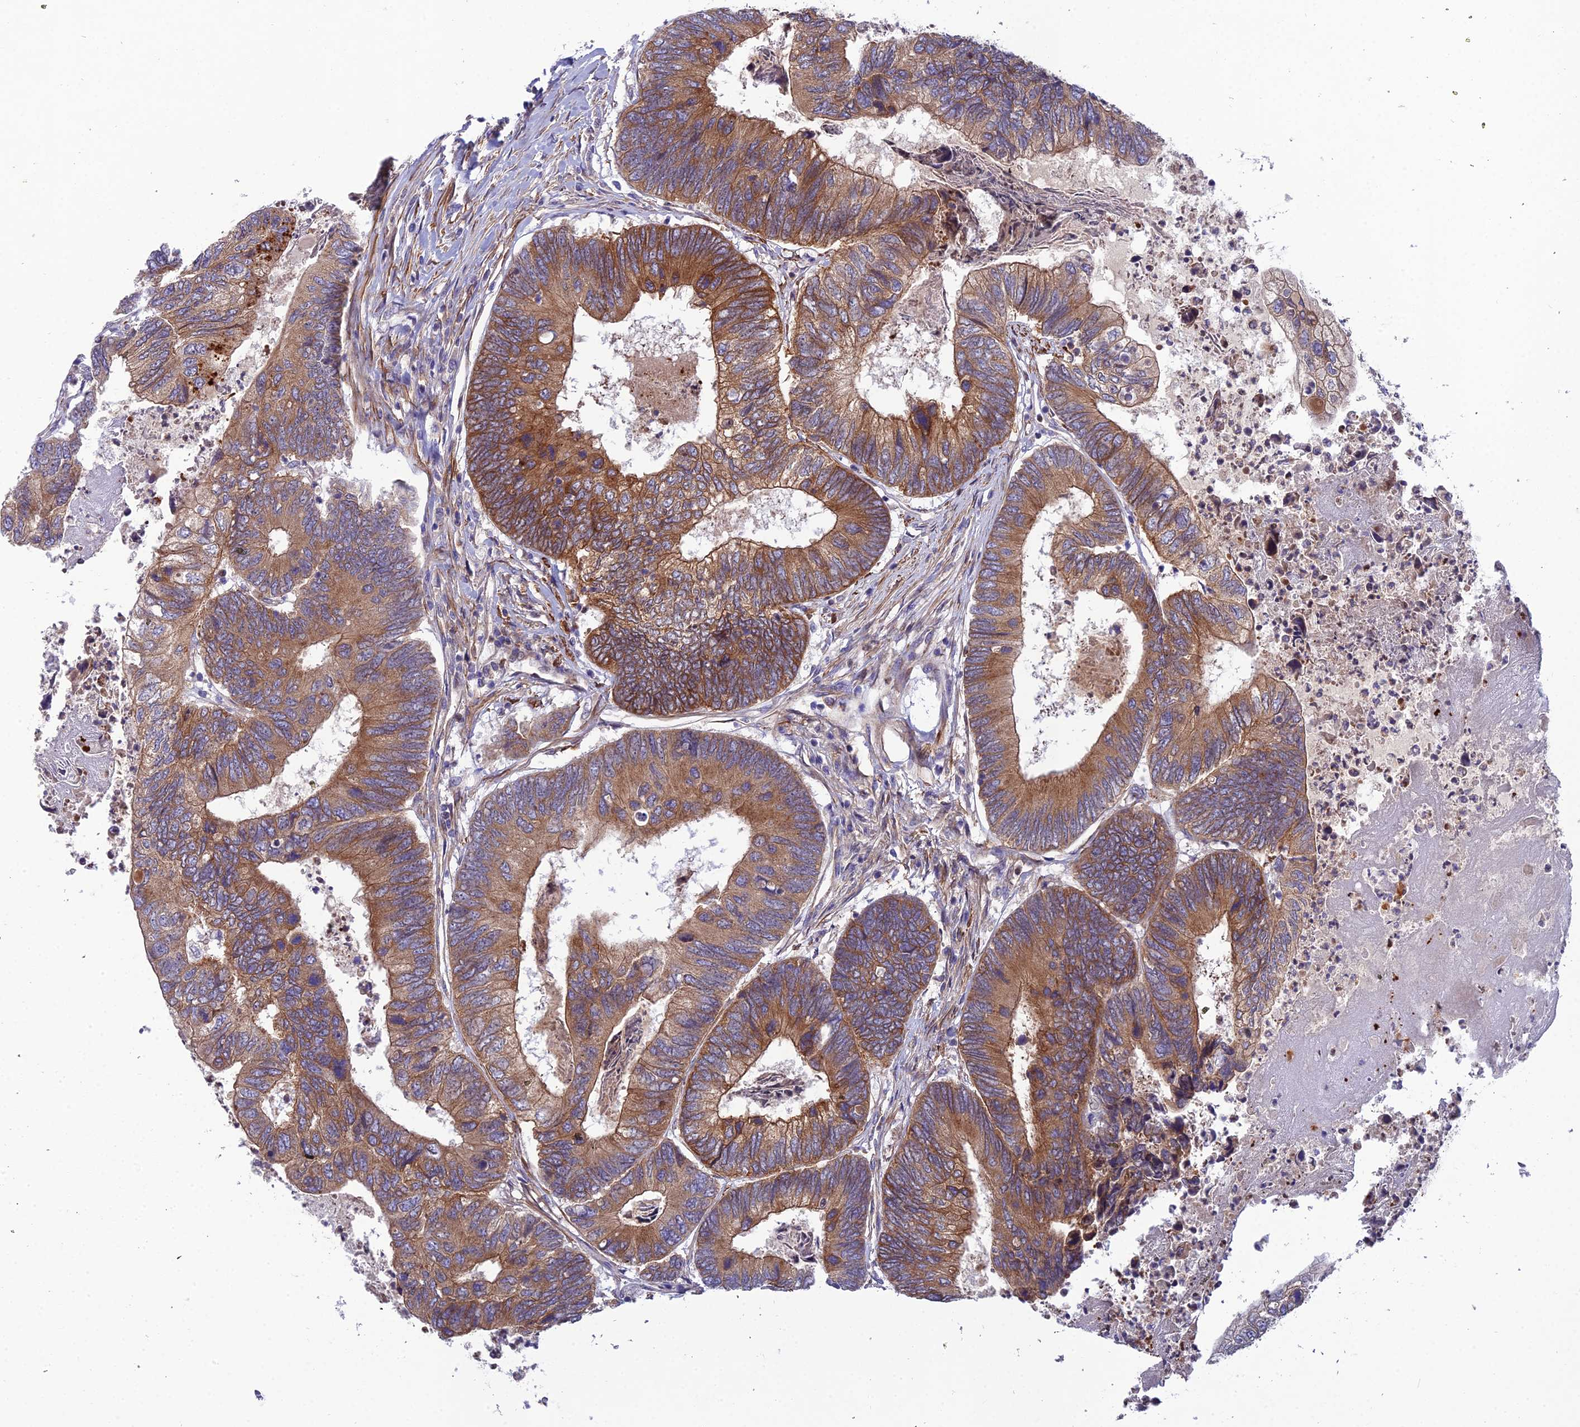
{"staining": {"intensity": "strong", "quantity": ">75%", "location": "cytoplasmic/membranous"}, "tissue": "colorectal cancer", "cell_type": "Tumor cells", "image_type": "cancer", "snomed": [{"axis": "morphology", "description": "Adenocarcinoma, NOS"}, {"axis": "topography", "description": "Colon"}], "caption": "Colorectal adenocarcinoma stained with DAB IHC exhibits high levels of strong cytoplasmic/membranous positivity in approximately >75% of tumor cells.", "gene": "RALGAPA2", "patient": {"sex": "female", "age": 67}}